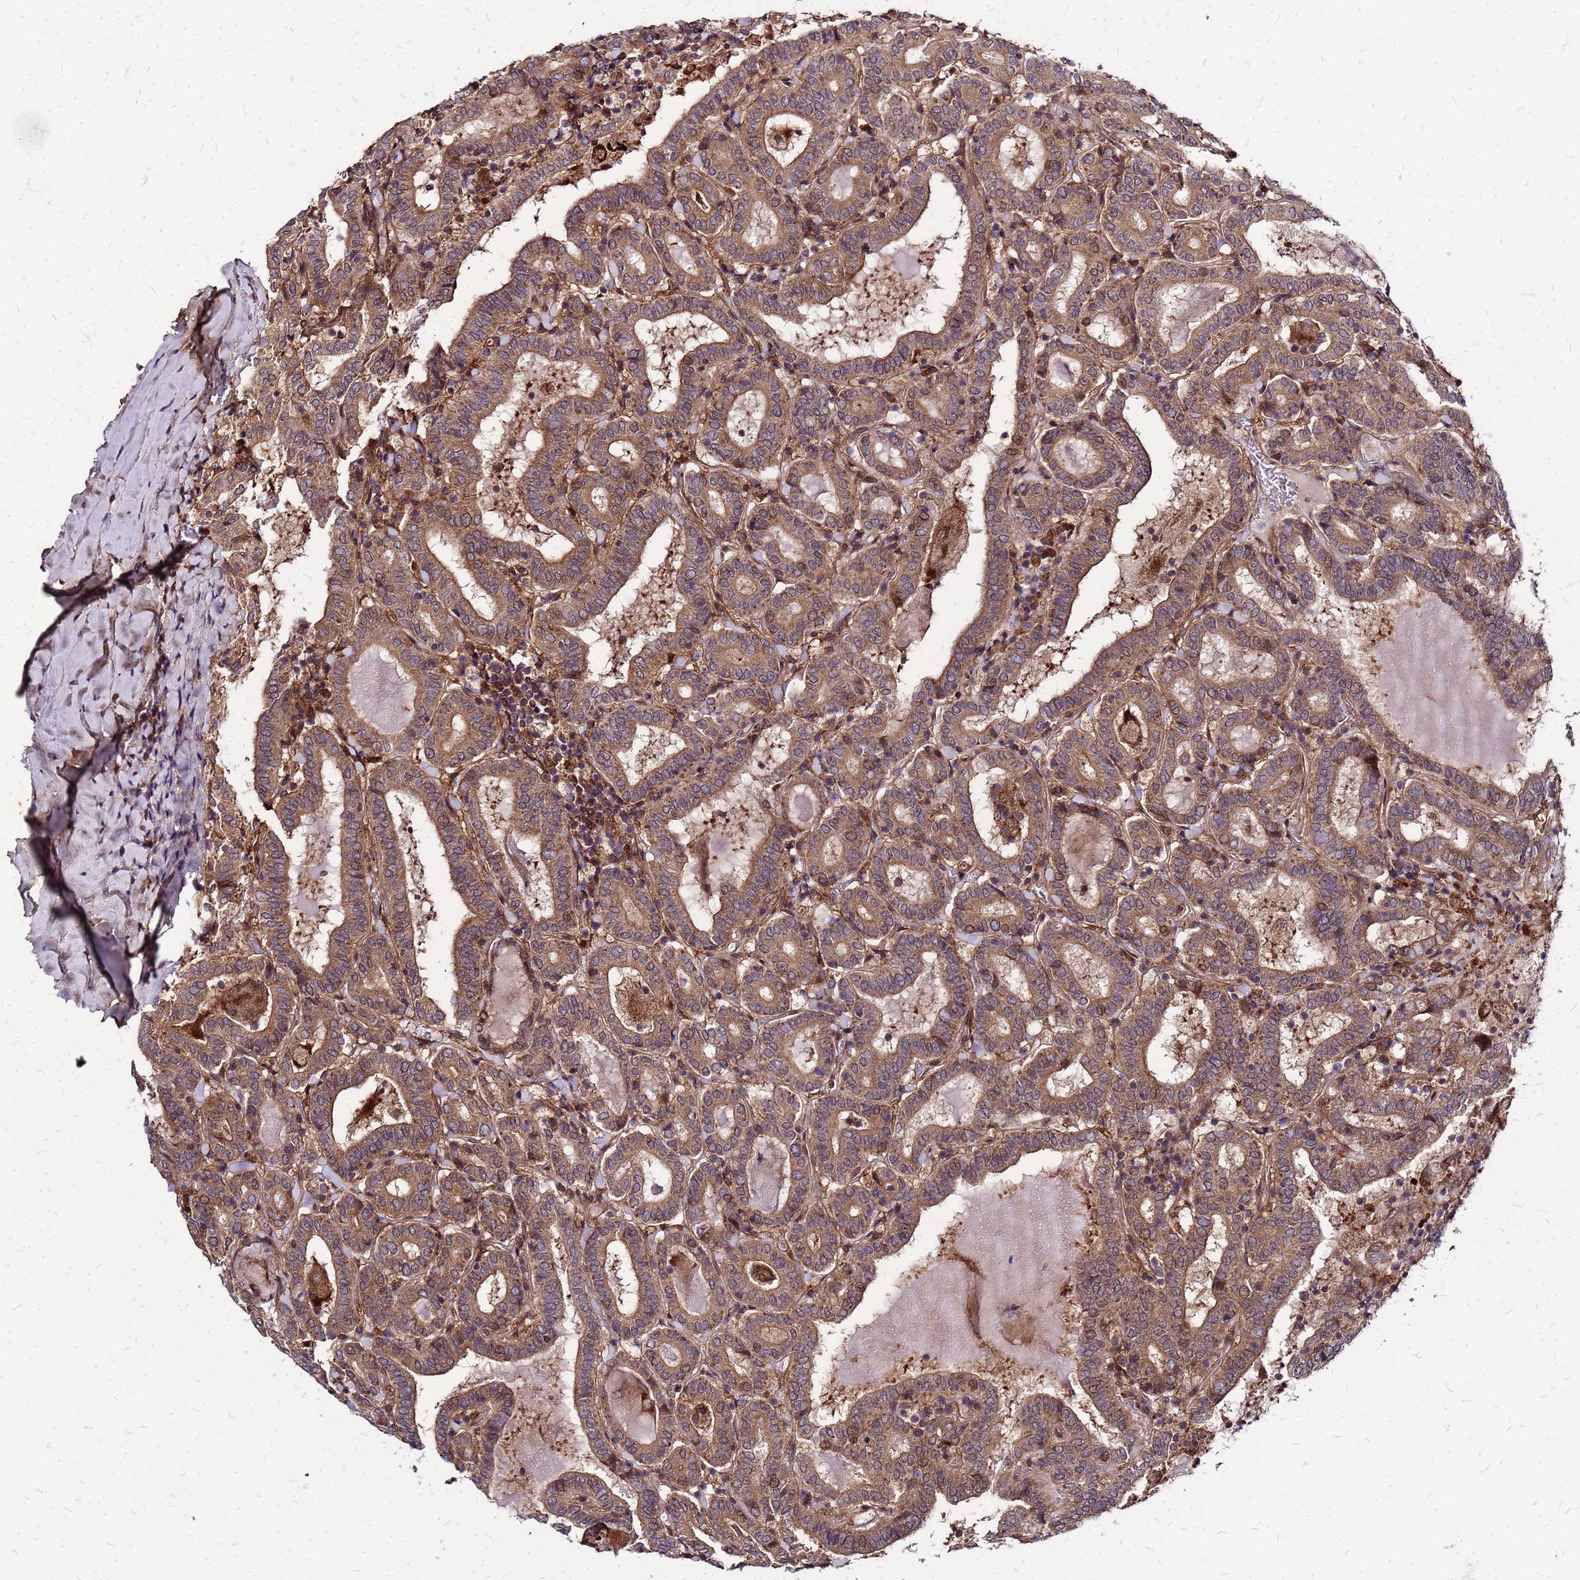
{"staining": {"intensity": "moderate", "quantity": ">75%", "location": "cytoplasmic/membranous"}, "tissue": "thyroid cancer", "cell_type": "Tumor cells", "image_type": "cancer", "snomed": [{"axis": "morphology", "description": "Papillary adenocarcinoma, NOS"}, {"axis": "topography", "description": "Thyroid gland"}], "caption": "Immunohistochemical staining of thyroid cancer shows medium levels of moderate cytoplasmic/membranous positivity in approximately >75% of tumor cells.", "gene": "CYBC1", "patient": {"sex": "female", "age": 72}}